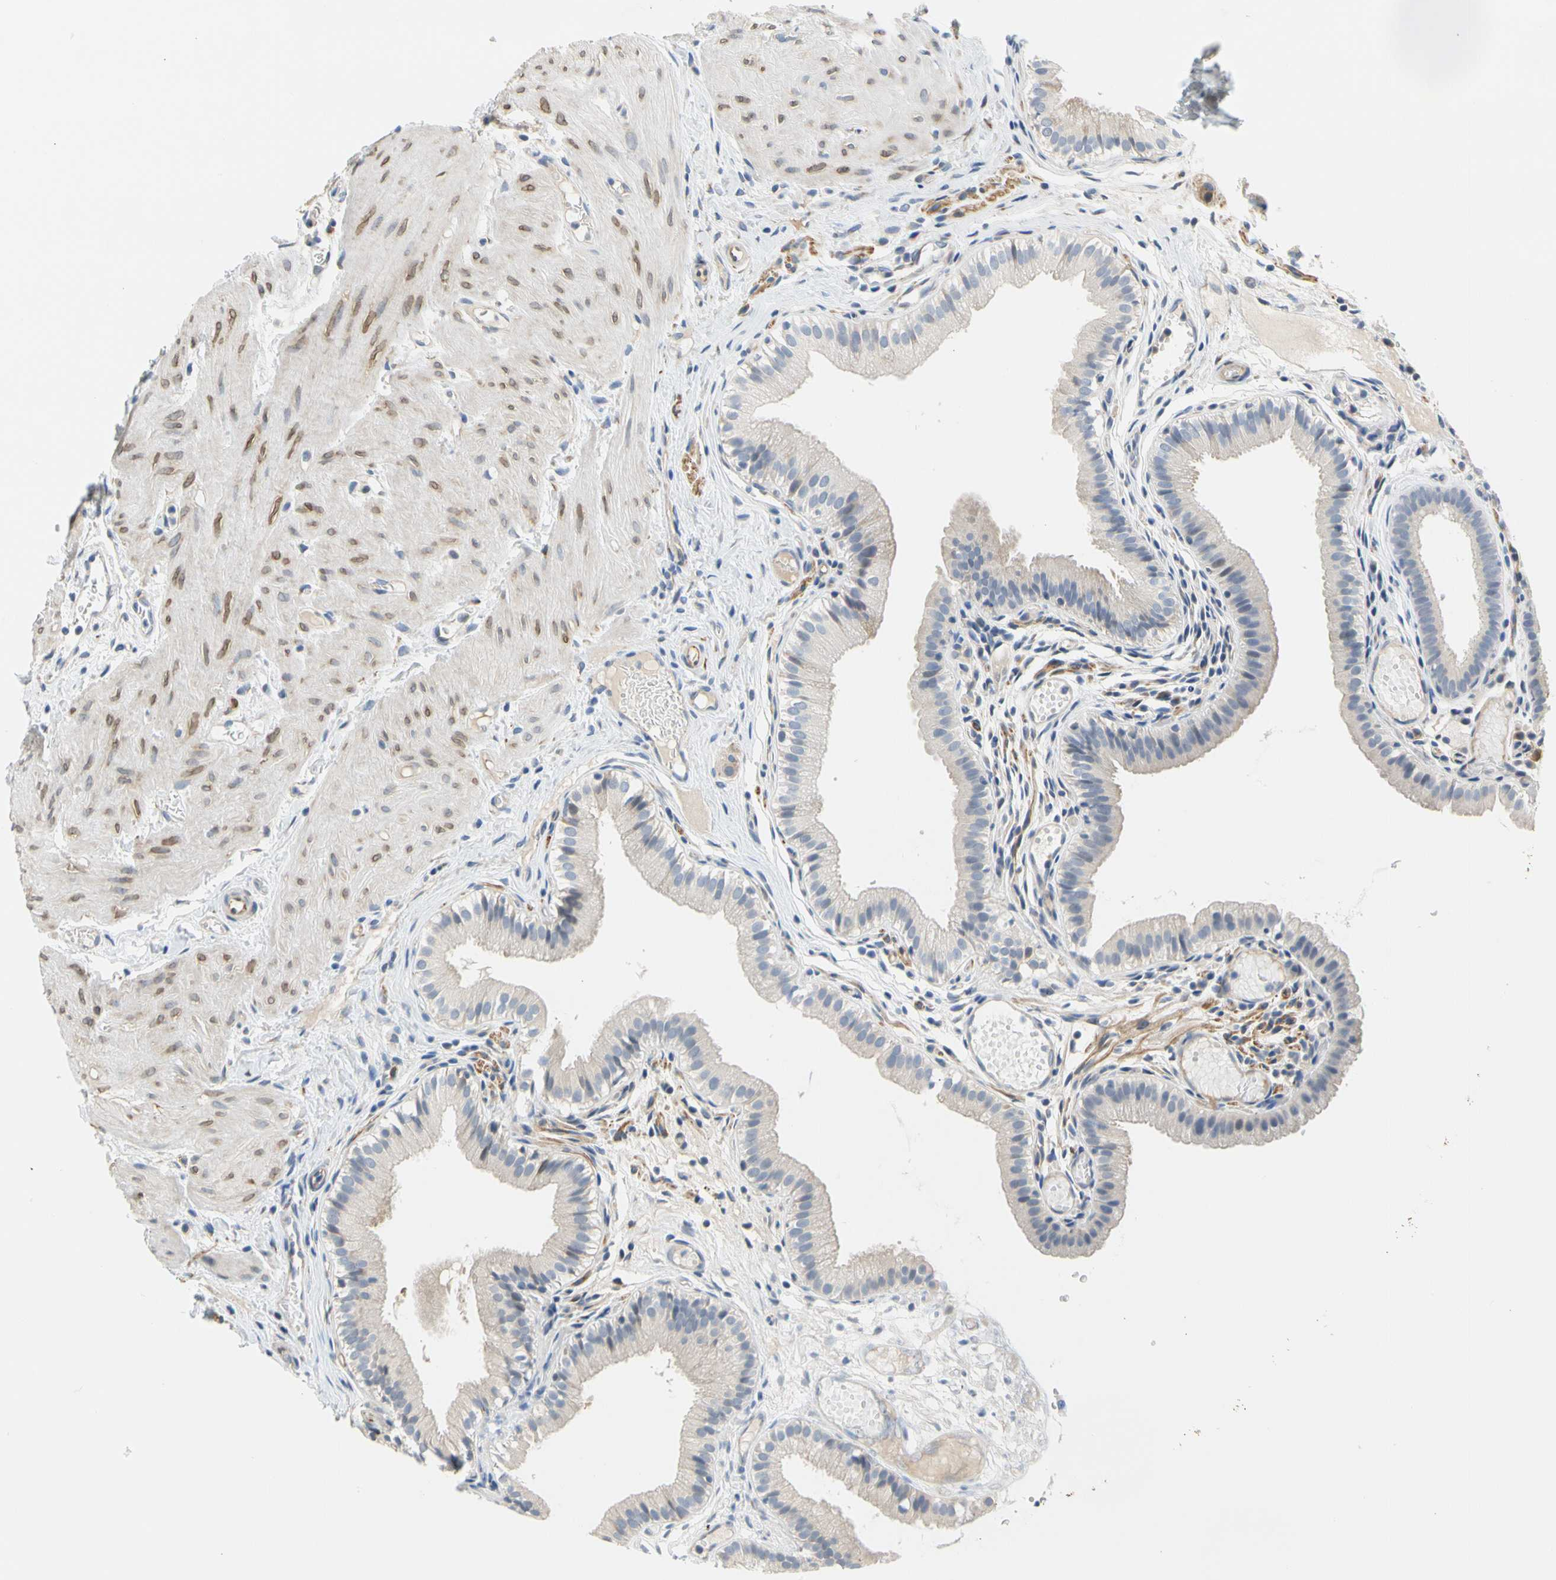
{"staining": {"intensity": "weak", "quantity": "<25%", "location": "cytoplasmic/membranous"}, "tissue": "gallbladder", "cell_type": "Glandular cells", "image_type": "normal", "snomed": [{"axis": "morphology", "description": "Normal tissue, NOS"}, {"axis": "topography", "description": "Gallbladder"}], "caption": "Glandular cells show no significant positivity in unremarkable gallbladder. The staining is performed using DAB brown chromogen with nuclei counter-stained in using hematoxylin.", "gene": "ZNF236", "patient": {"sex": "female", "age": 26}}